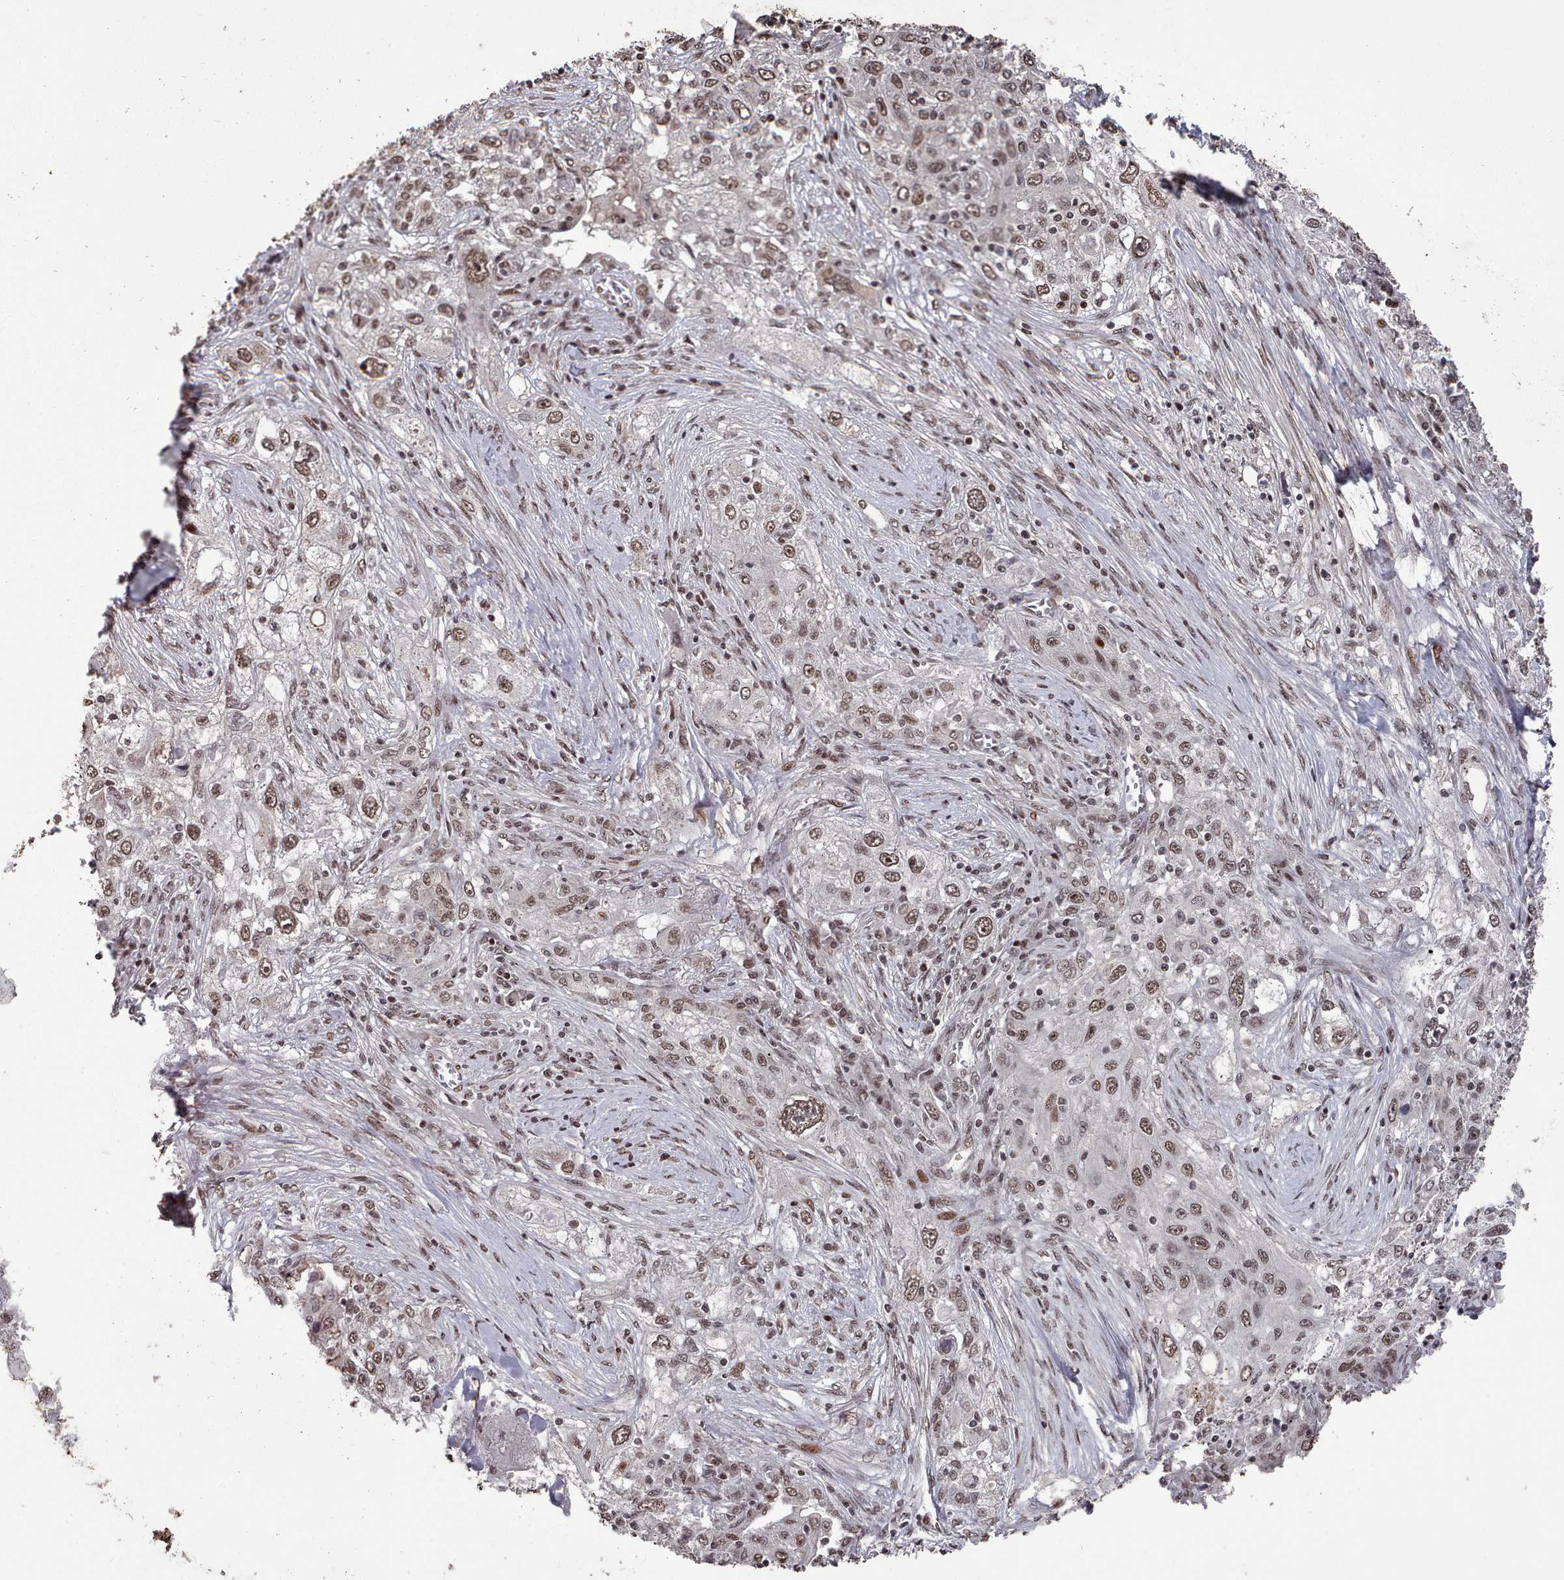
{"staining": {"intensity": "moderate", "quantity": ">75%", "location": "nuclear"}, "tissue": "lung cancer", "cell_type": "Tumor cells", "image_type": "cancer", "snomed": [{"axis": "morphology", "description": "Squamous cell carcinoma, NOS"}, {"axis": "topography", "description": "Lung"}], "caption": "Human lung cancer stained with a brown dye shows moderate nuclear positive positivity in about >75% of tumor cells.", "gene": "PNRC2", "patient": {"sex": "female", "age": 69}}